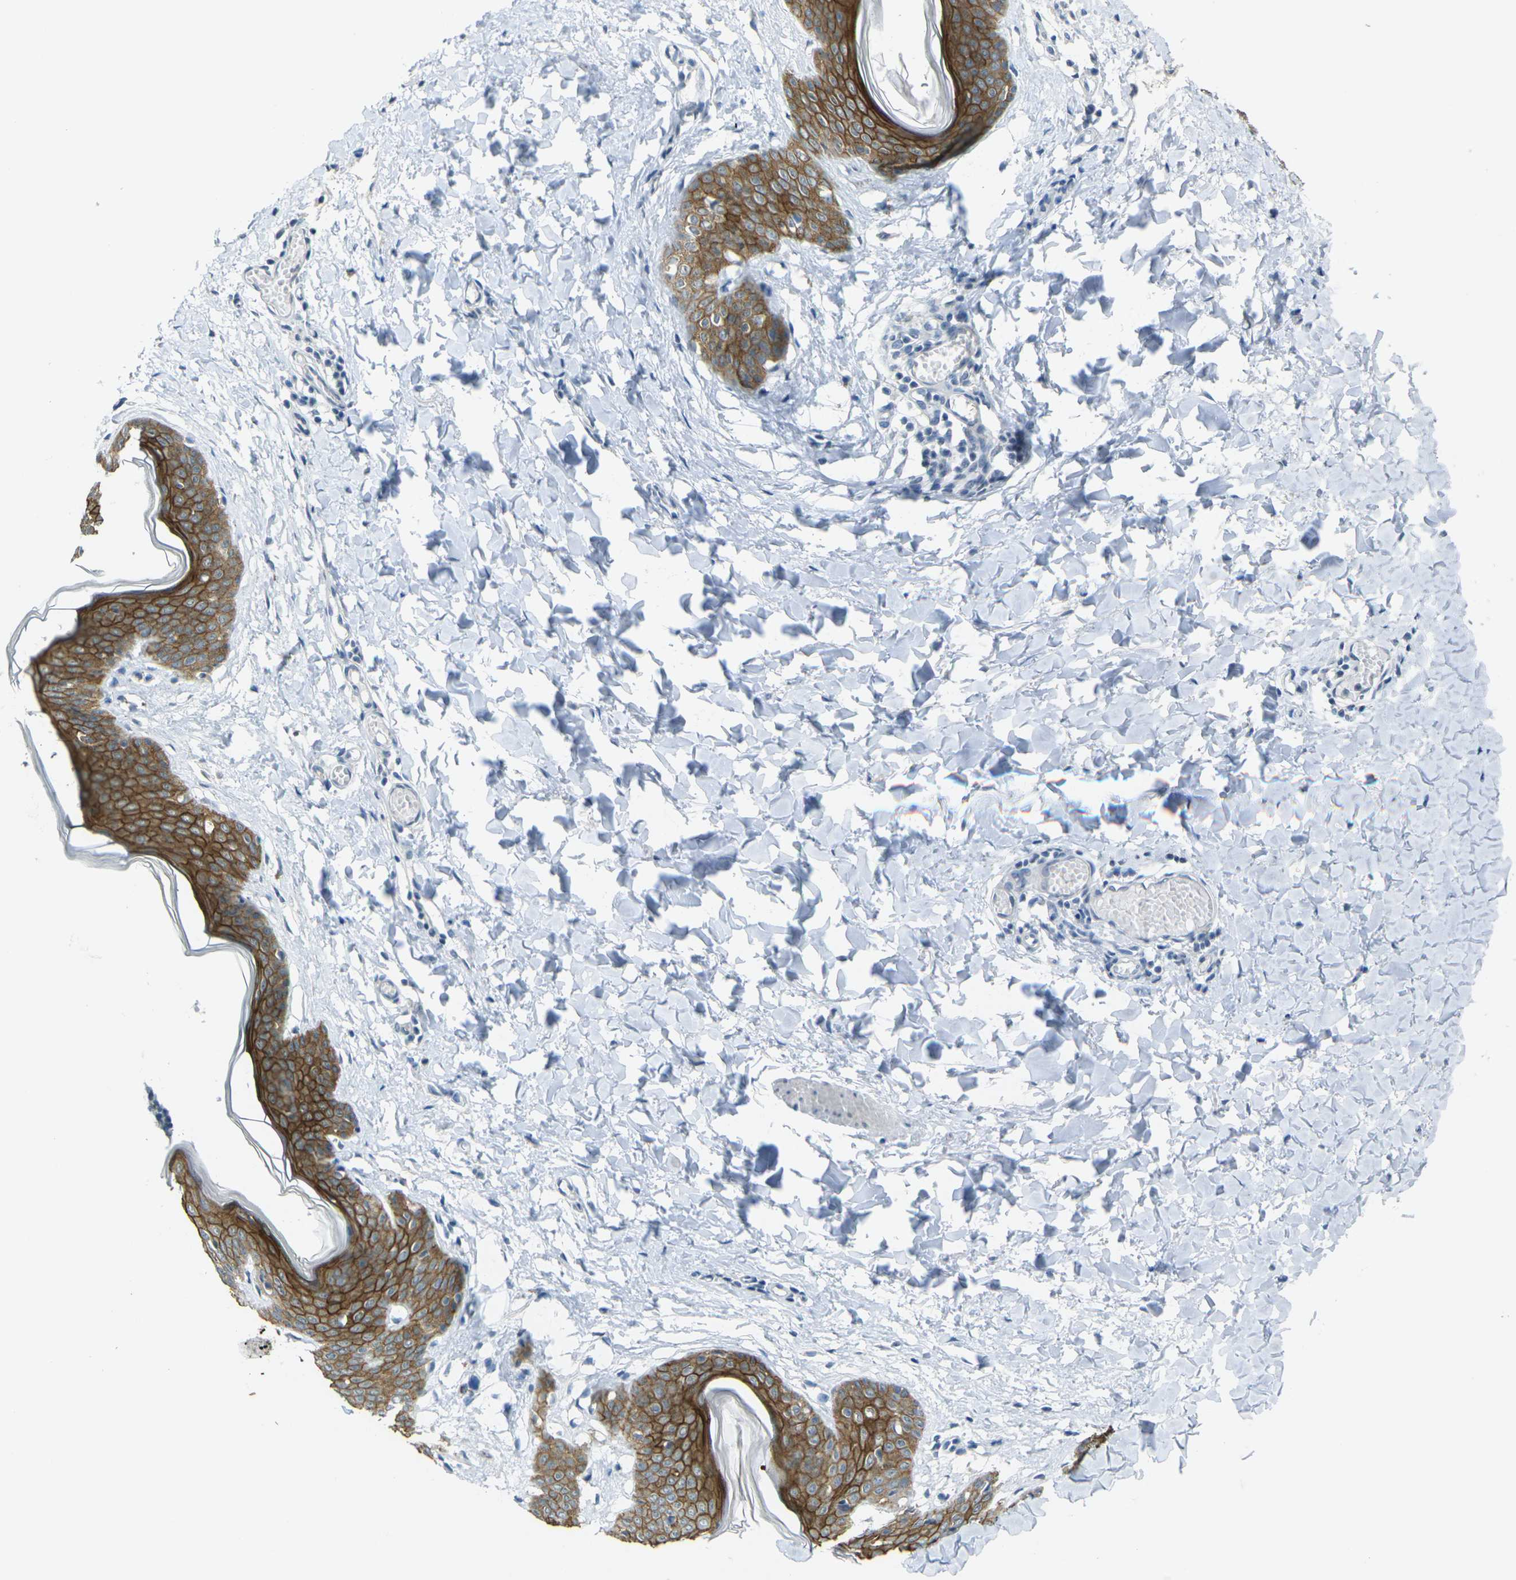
{"staining": {"intensity": "weak", "quantity": "25%-75%", "location": "cytoplasmic/membranous"}, "tissue": "skin", "cell_type": "Fibroblasts", "image_type": "normal", "snomed": [{"axis": "morphology", "description": "Normal tissue, NOS"}, {"axis": "topography", "description": "Skin"}], "caption": "Skin stained with immunohistochemistry exhibits weak cytoplasmic/membranous expression in about 25%-75% of fibroblasts. (IHC, brightfield microscopy, high magnification).", "gene": "SPTBN2", "patient": {"sex": "female", "age": 17}}